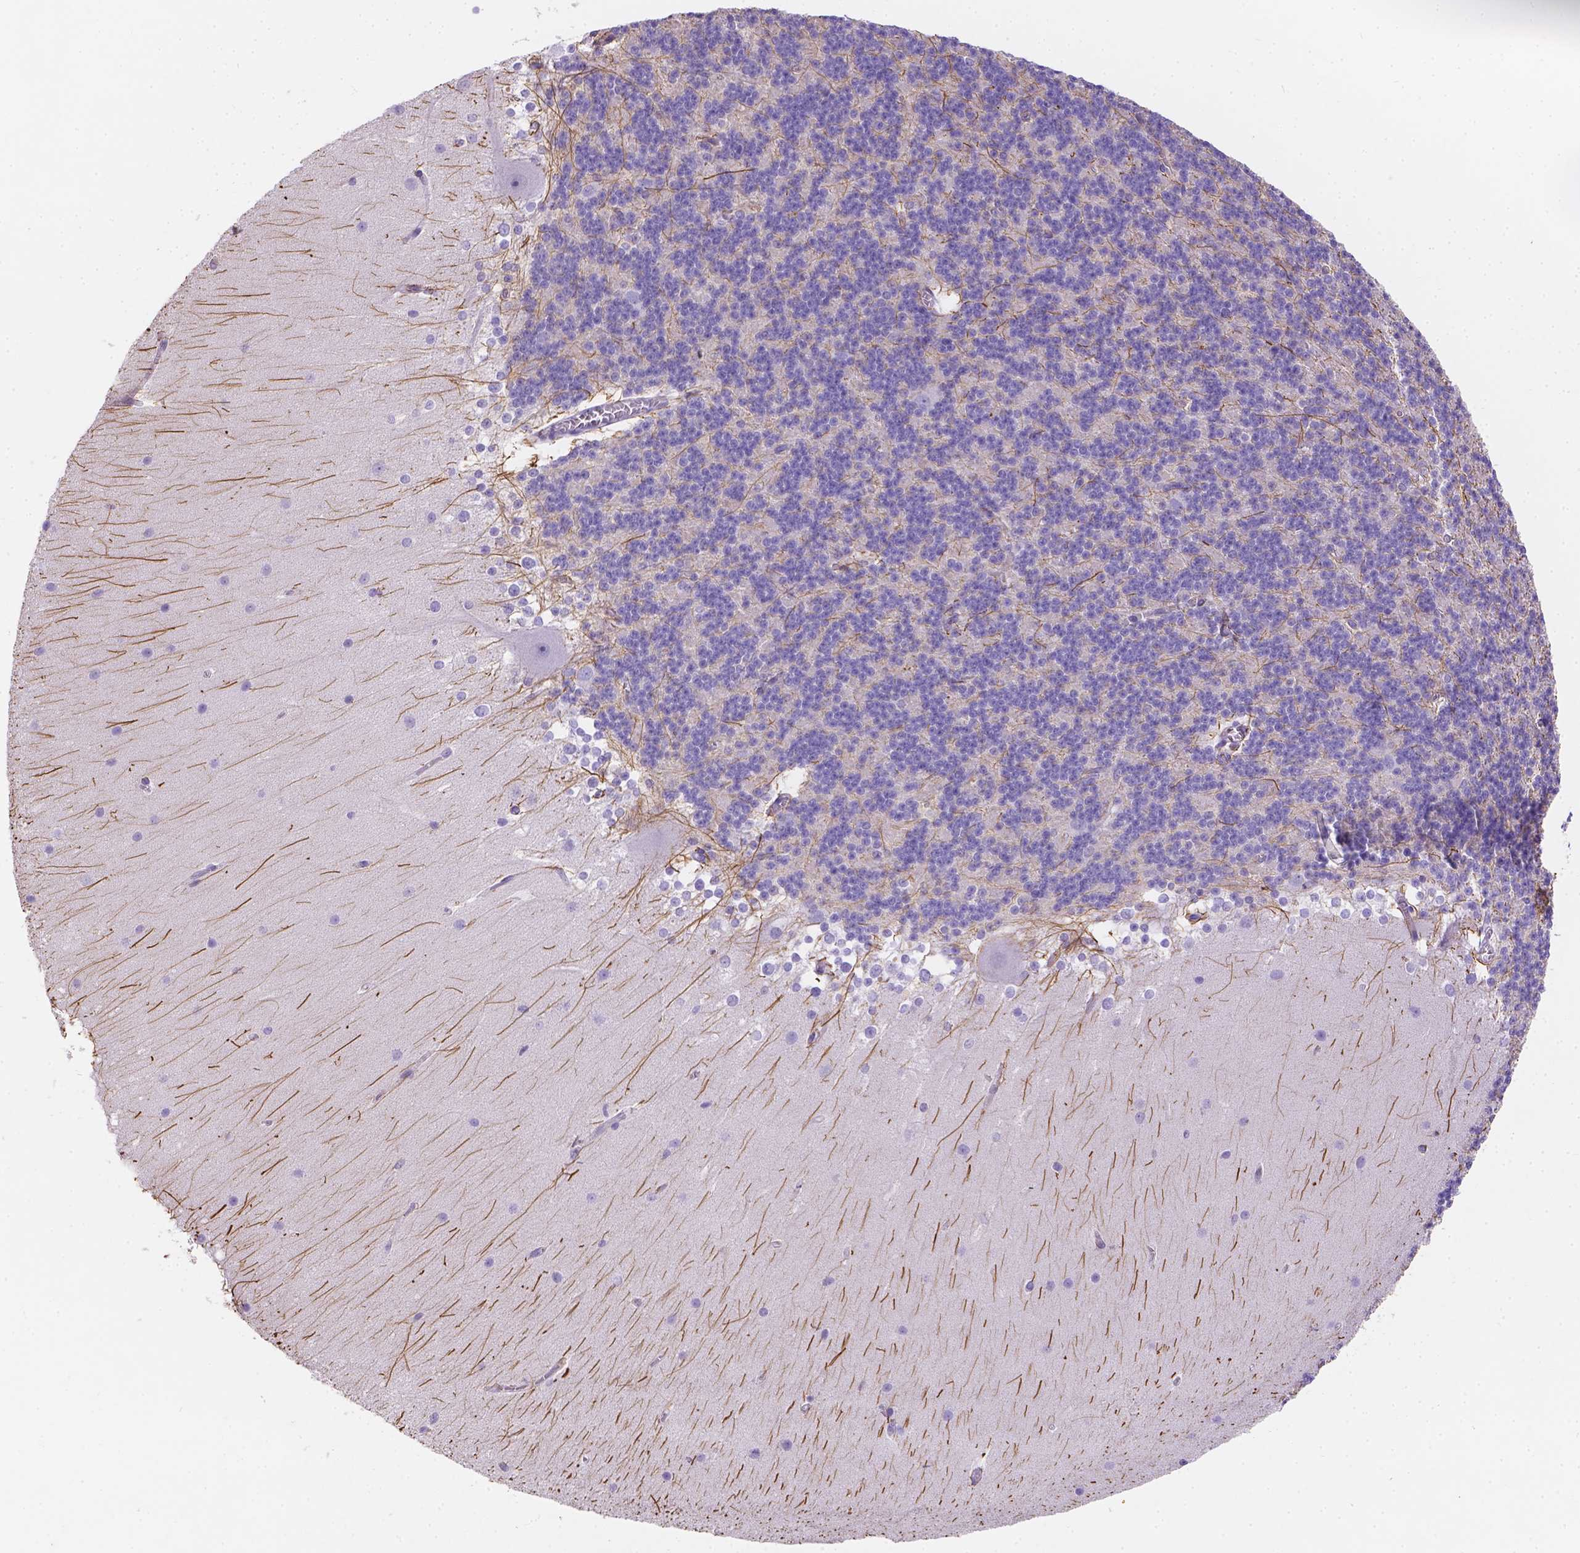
{"staining": {"intensity": "strong", "quantity": "<25%", "location": "cytoplasmic/membranous"}, "tissue": "cerebellum", "cell_type": "Cells in granular layer", "image_type": "normal", "snomed": [{"axis": "morphology", "description": "Normal tissue, NOS"}, {"axis": "topography", "description": "Cerebellum"}], "caption": "This is an image of IHC staining of benign cerebellum, which shows strong positivity in the cytoplasmic/membranous of cells in granular layer.", "gene": "DMWD", "patient": {"sex": "female", "age": 19}}